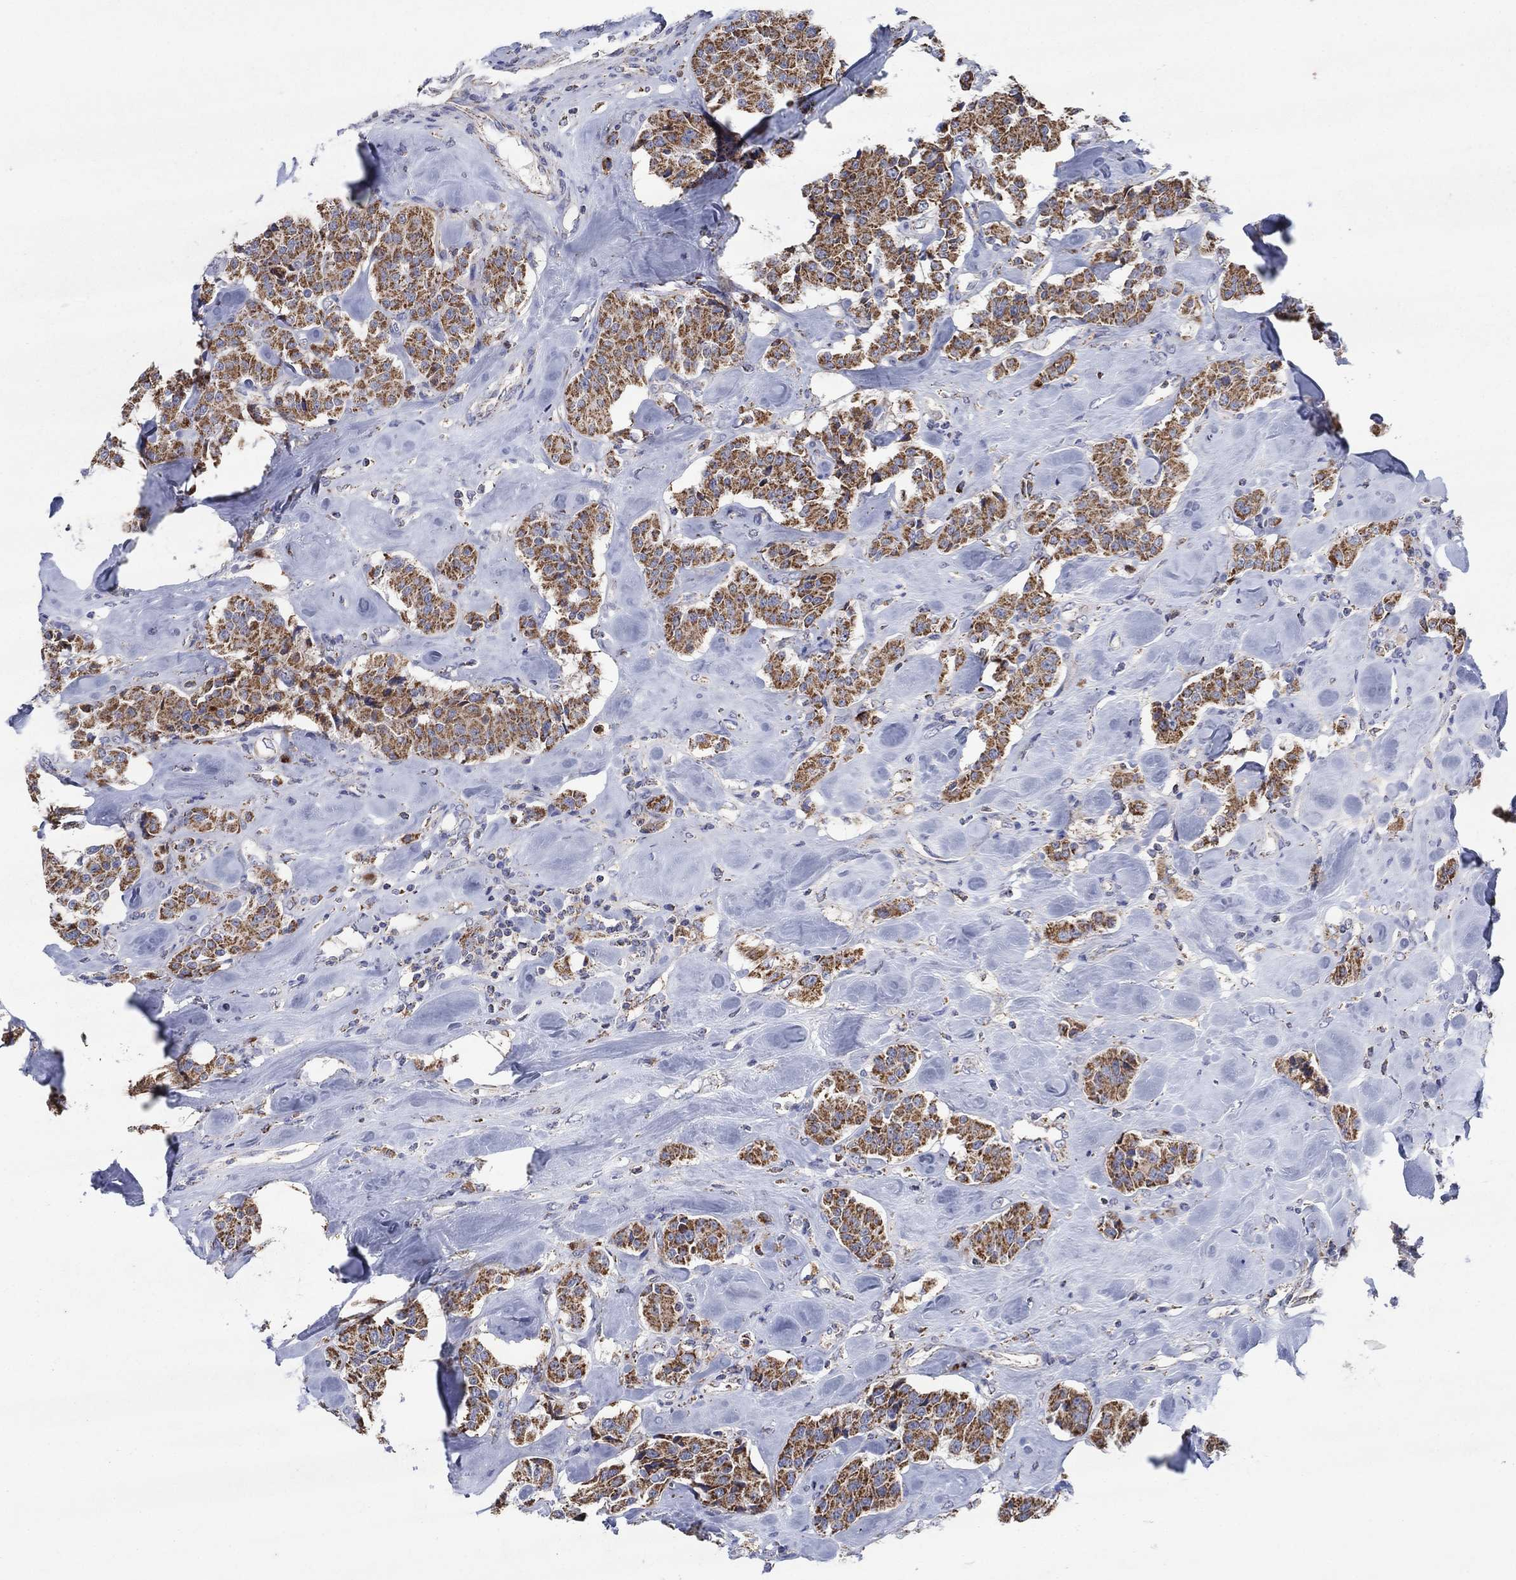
{"staining": {"intensity": "strong", "quantity": ">75%", "location": "cytoplasmic/membranous"}, "tissue": "carcinoid", "cell_type": "Tumor cells", "image_type": "cancer", "snomed": [{"axis": "morphology", "description": "Carcinoid, malignant, NOS"}, {"axis": "topography", "description": "Pancreas"}], "caption": "Brown immunohistochemical staining in human carcinoid reveals strong cytoplasmic/membranous expression in about >75% of tumor cells. The staining was performed using DAB (3,3'-diaminobenzidine), with brown indicating positive protein expression. Nuclei are stained blue with hematoxylin.", "gene": "C9orf85", "patient": {"sex": "male", "age": 41}}